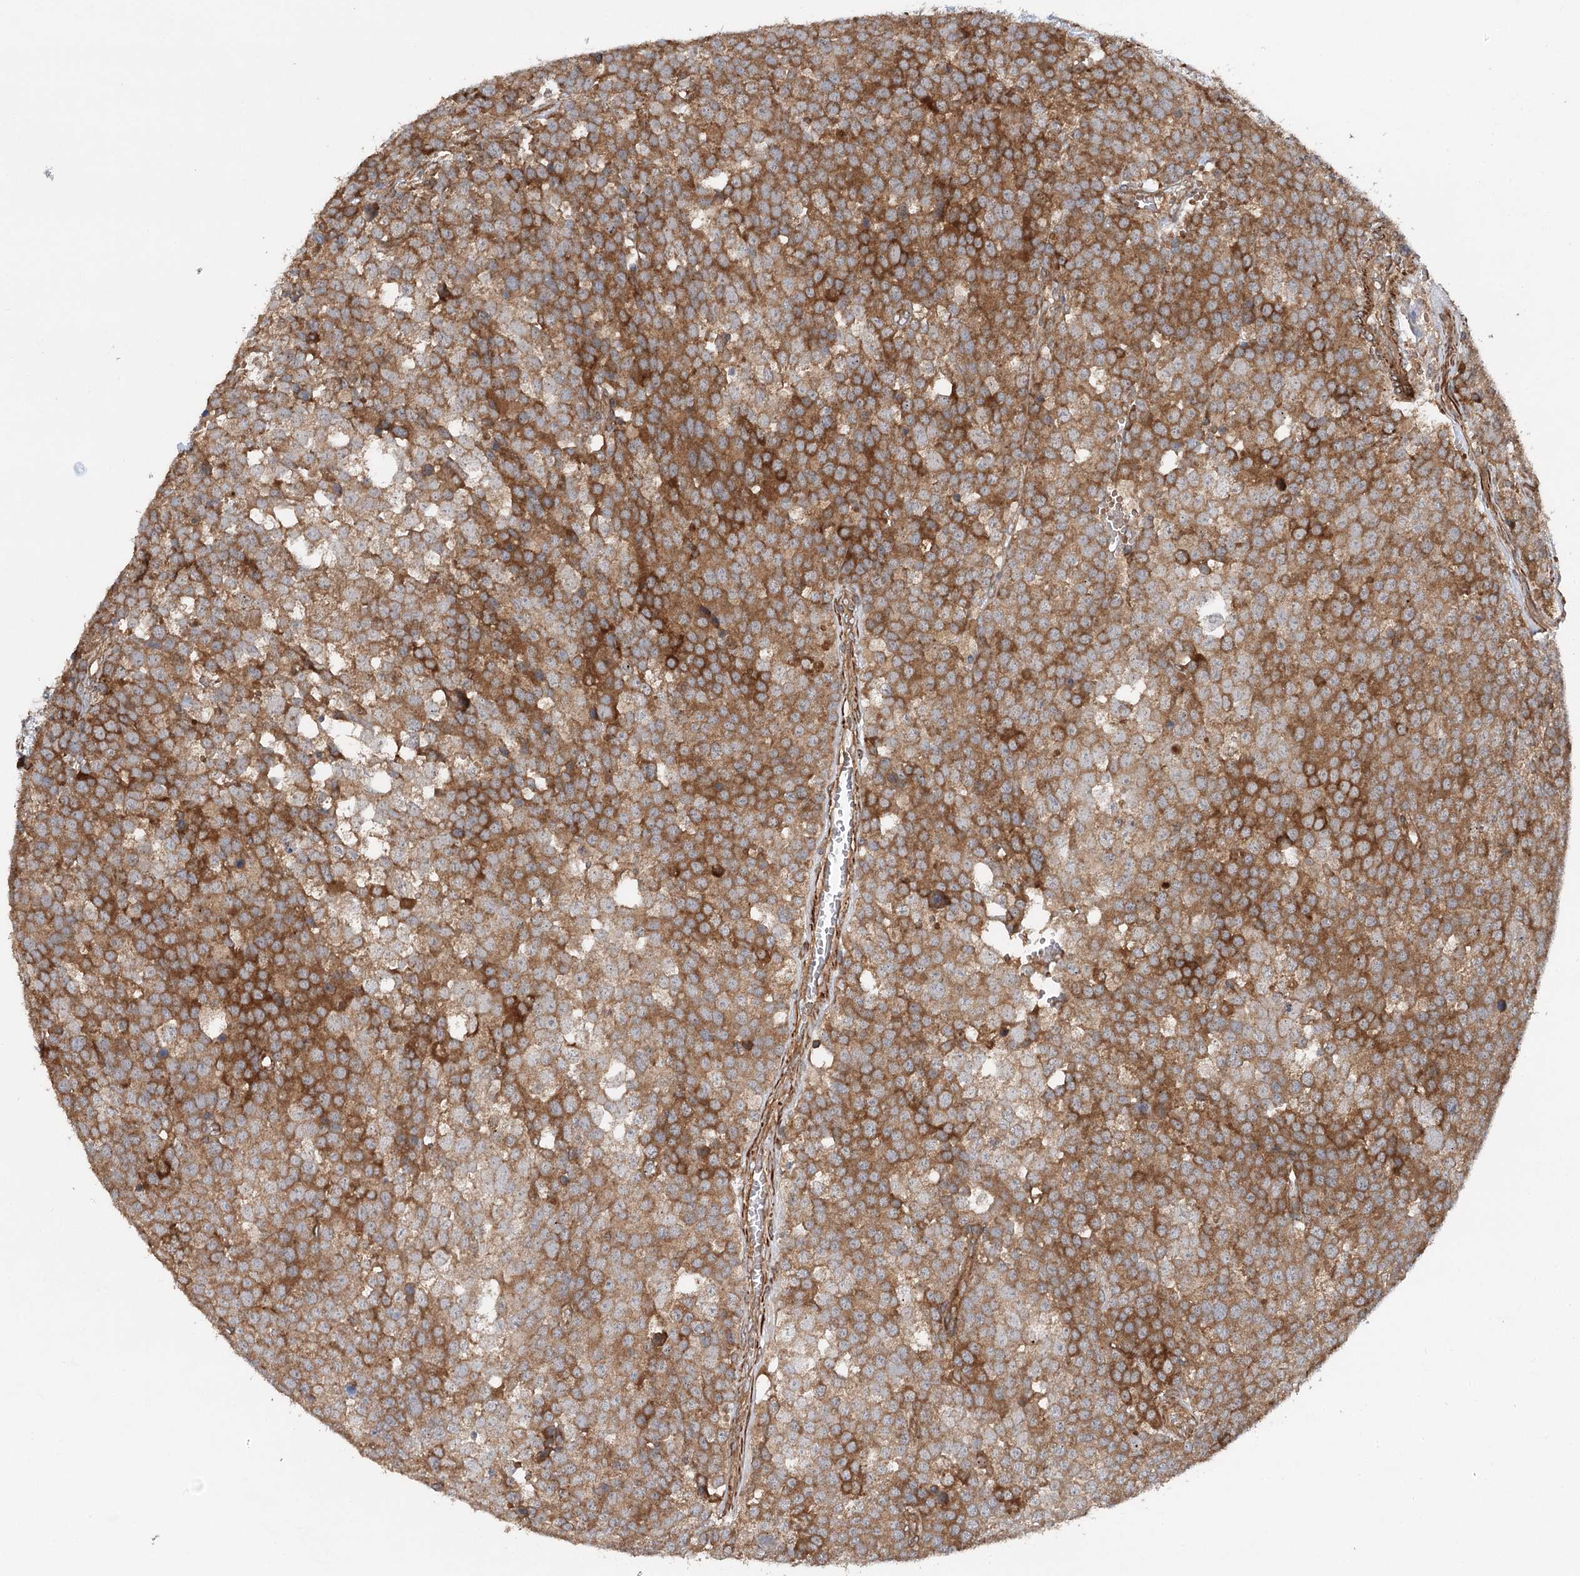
{"staining": {"intensity": "moderate", "quantity": ">75%", "location": "cytoplasmic/membranous"}, "tissue": "testis cancer", "cell_type": "Tumor cells", "image_type": "cancer", "snomed": [{"axis": "morphology", "description": "Seminoma, NOS"}, {"axis": "topography", "description": "Testis"}], "caption": "Immunohistochemical staining of testis seminoma exhibits moderate cytoplasmic/membranous protein expression in approximately >75% of tumor cells. The protein is shown in brown color, while the nuclei are stained blue.", "gene": "PAIP2", "patient": {"sex": "male", "age": 71}}